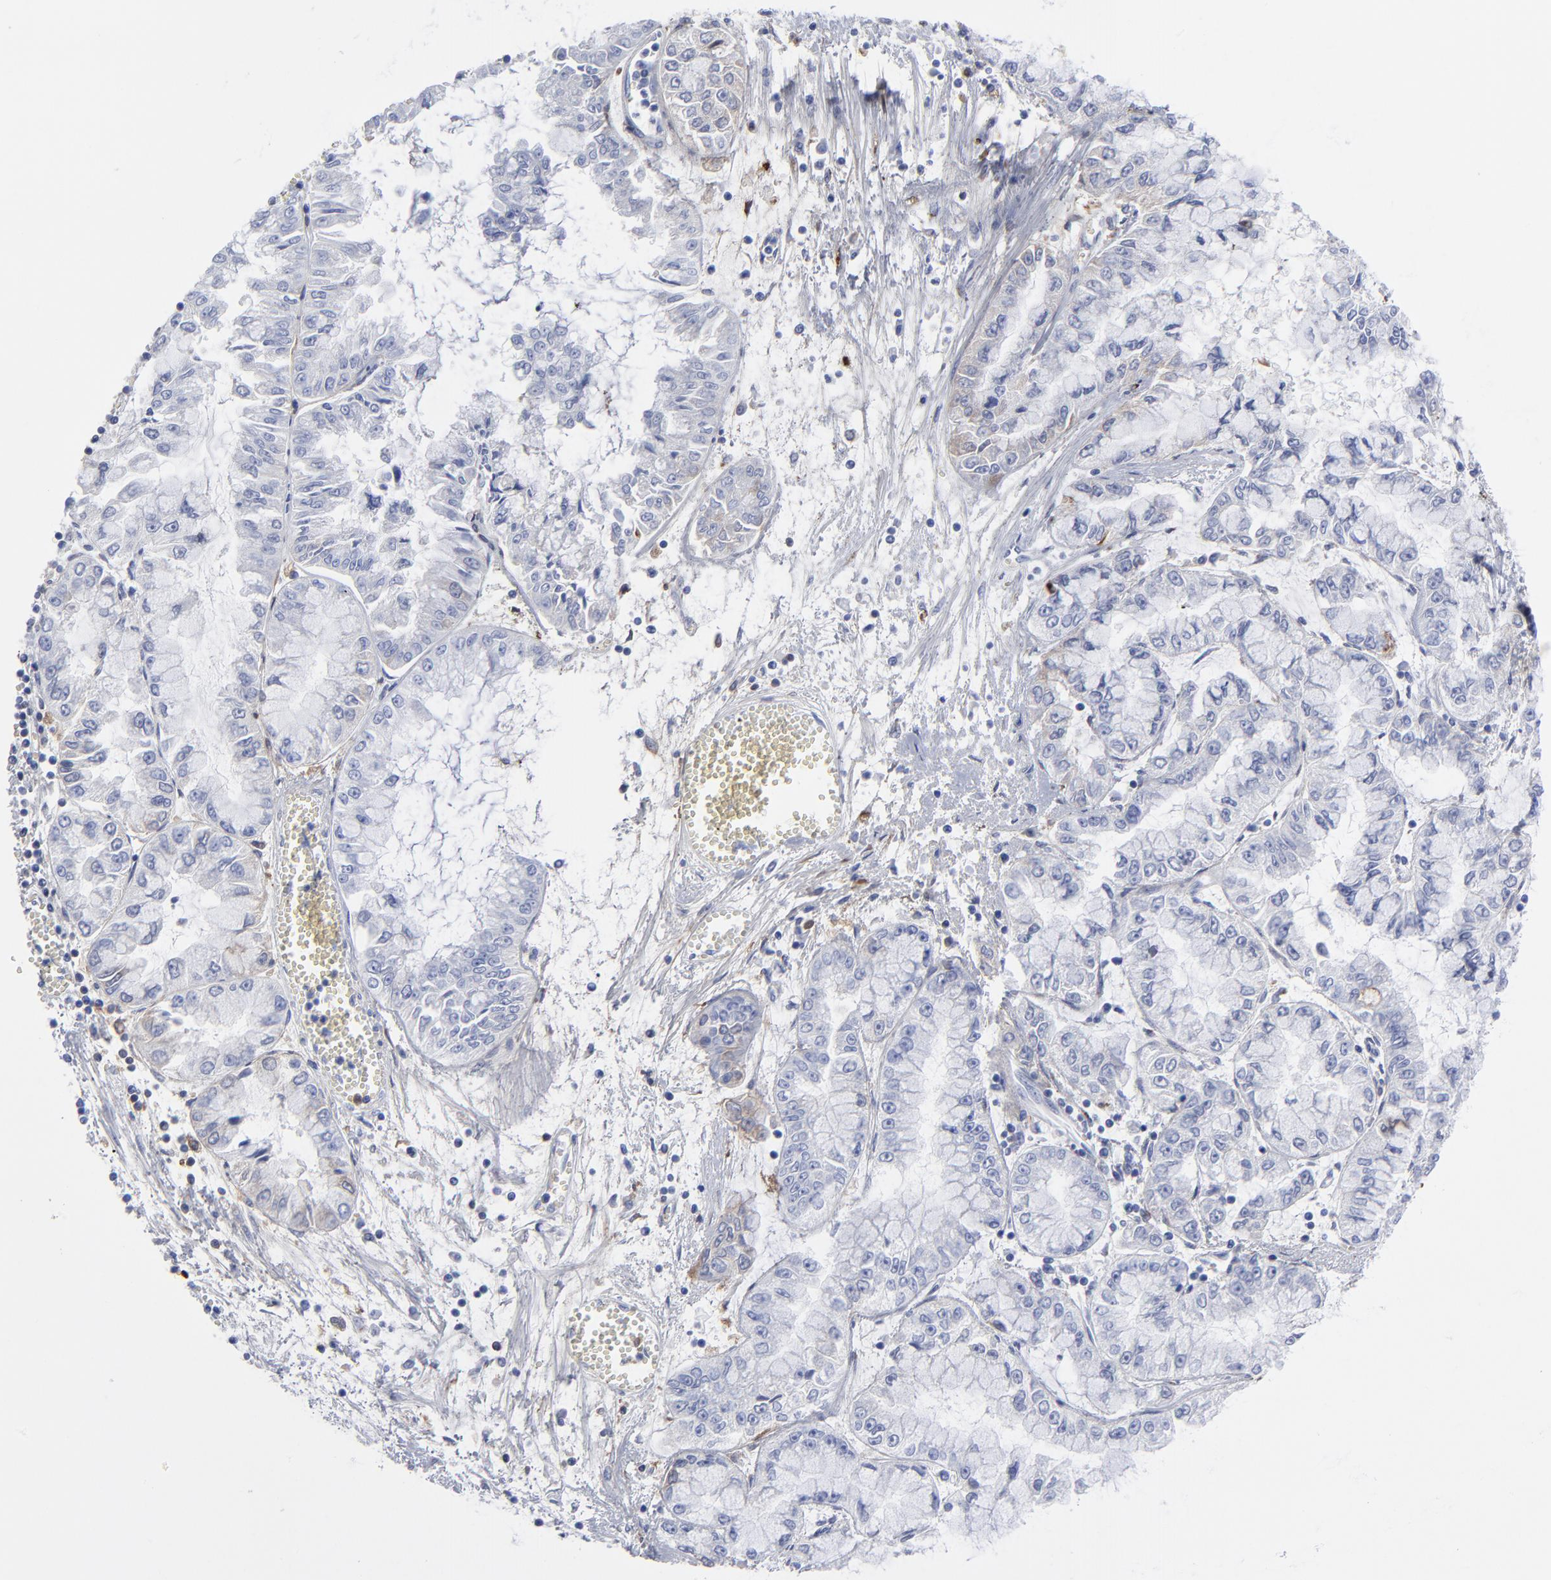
{"staining": {"intensity": "negative", "quantity": "none", "location": "none"}, "tissue": "liver cancer", "cell_type": "Tumor cells", "image_type": "cancer", "snomed": [{"axis": "morphology", "description": "Cholangiocarcinoma"}, {"axis": "topography", "description": "Liver"}], "caption": "Tumor cells show no significant staining in liver cholangiocarcinoma. The staining is performed using DAB (3,3'-diaminobenzidine) brown chromogen with nuclei counter-stained in using hematoxylin.", "gene": "DCN", "patient": {"sex": "female", "age": 79}}